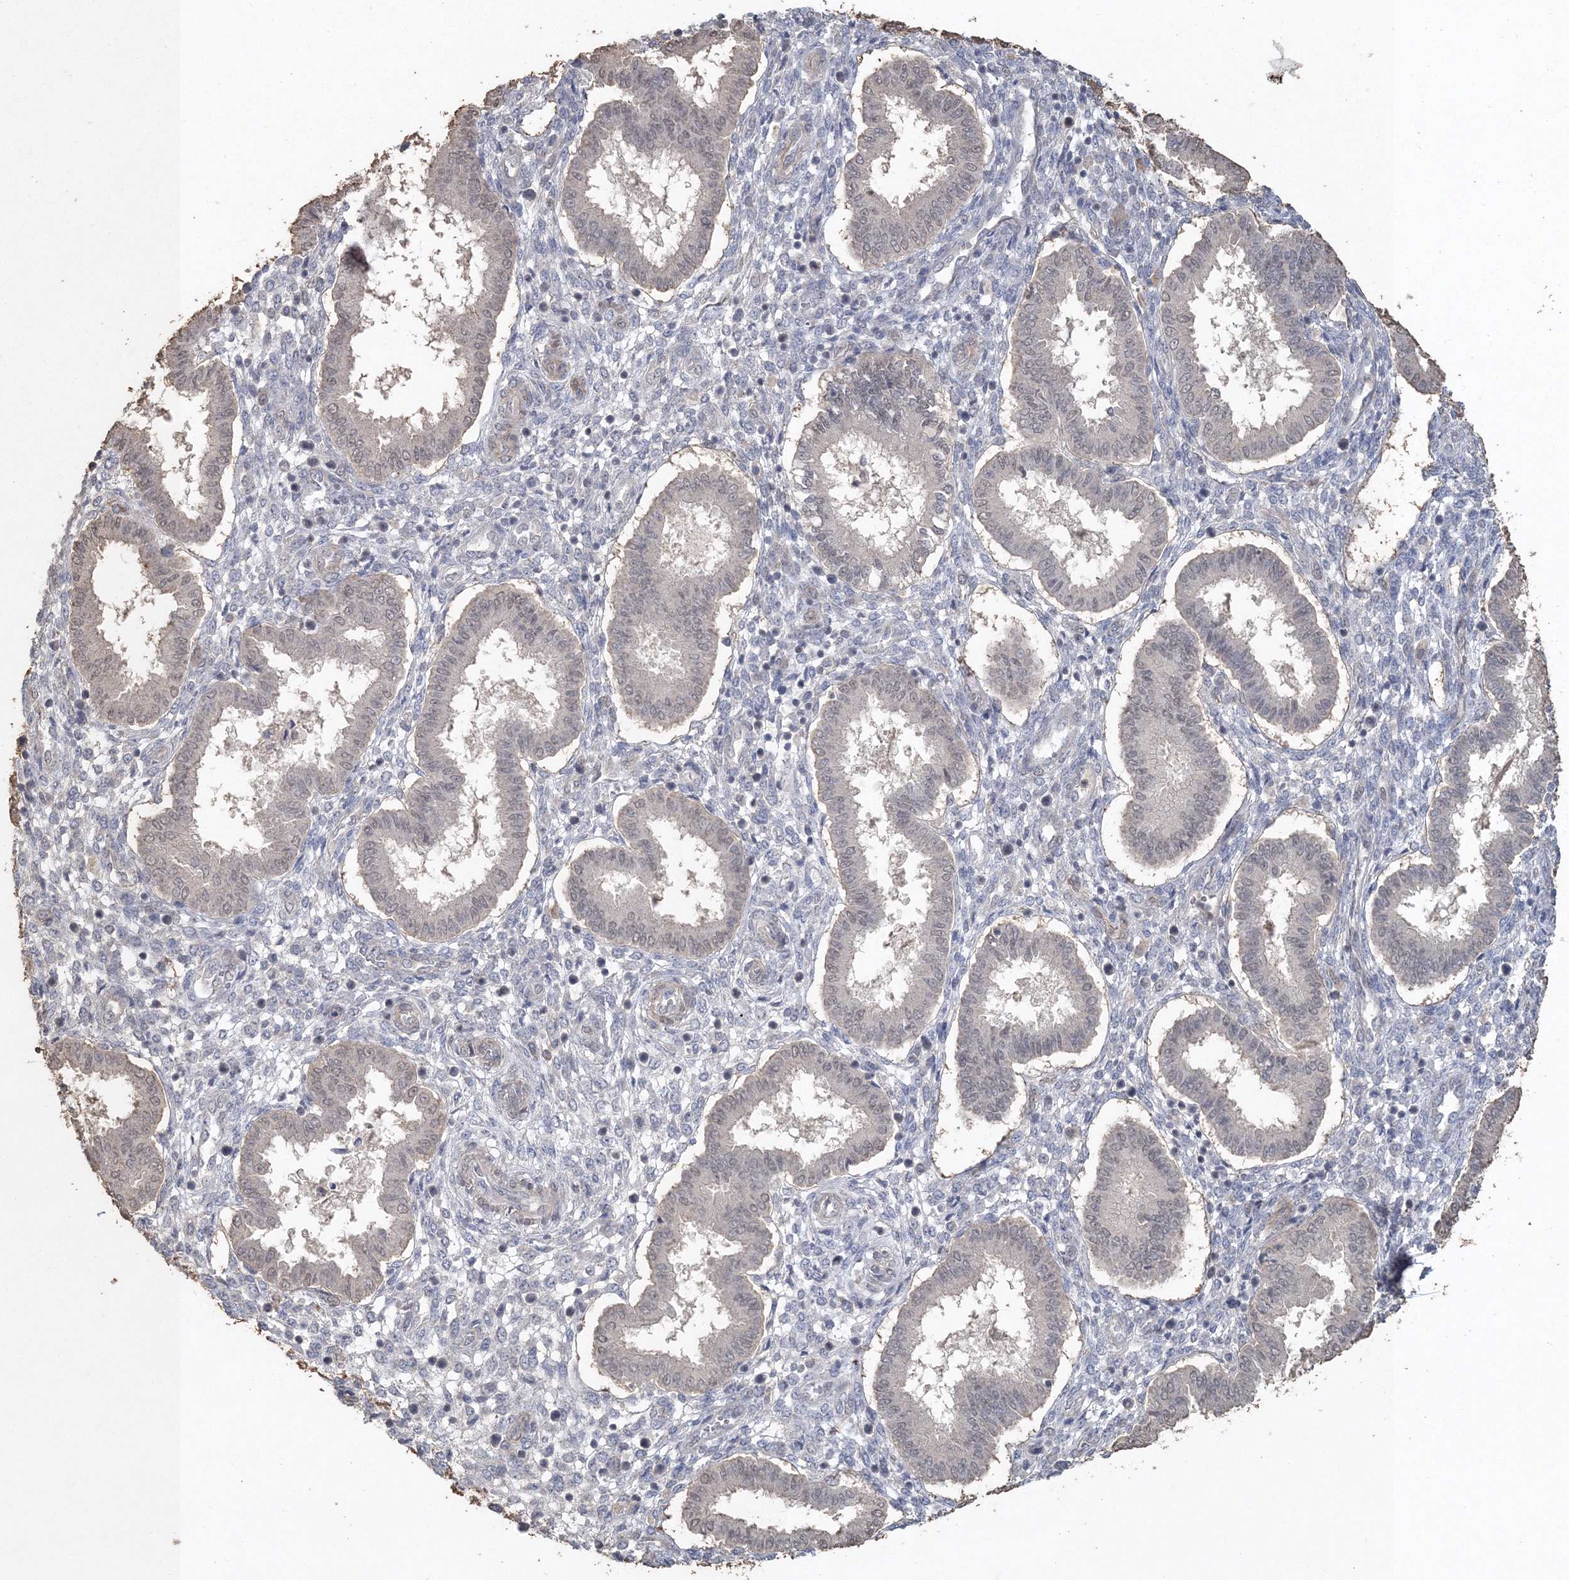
{"staining": {"intensity": "negative", "quantity": "none", "location": "none"}, "tissue": "endometrium", "cell_type": "Cells in endometrial stroma", "image_type": "normal", "snomed": [{"axis": "morphology", "description": "Normal tissue, NOS"}, {"axis": "topography", "description": "Endometrium"}], "caption": "This is an immunohistochemistry (IHC) micrograph of normal human endometrium. There is no positivity in cells in endometrial stroma.", "gene": "UIMC1", "patient": {"sex": "female", "age": 24}}